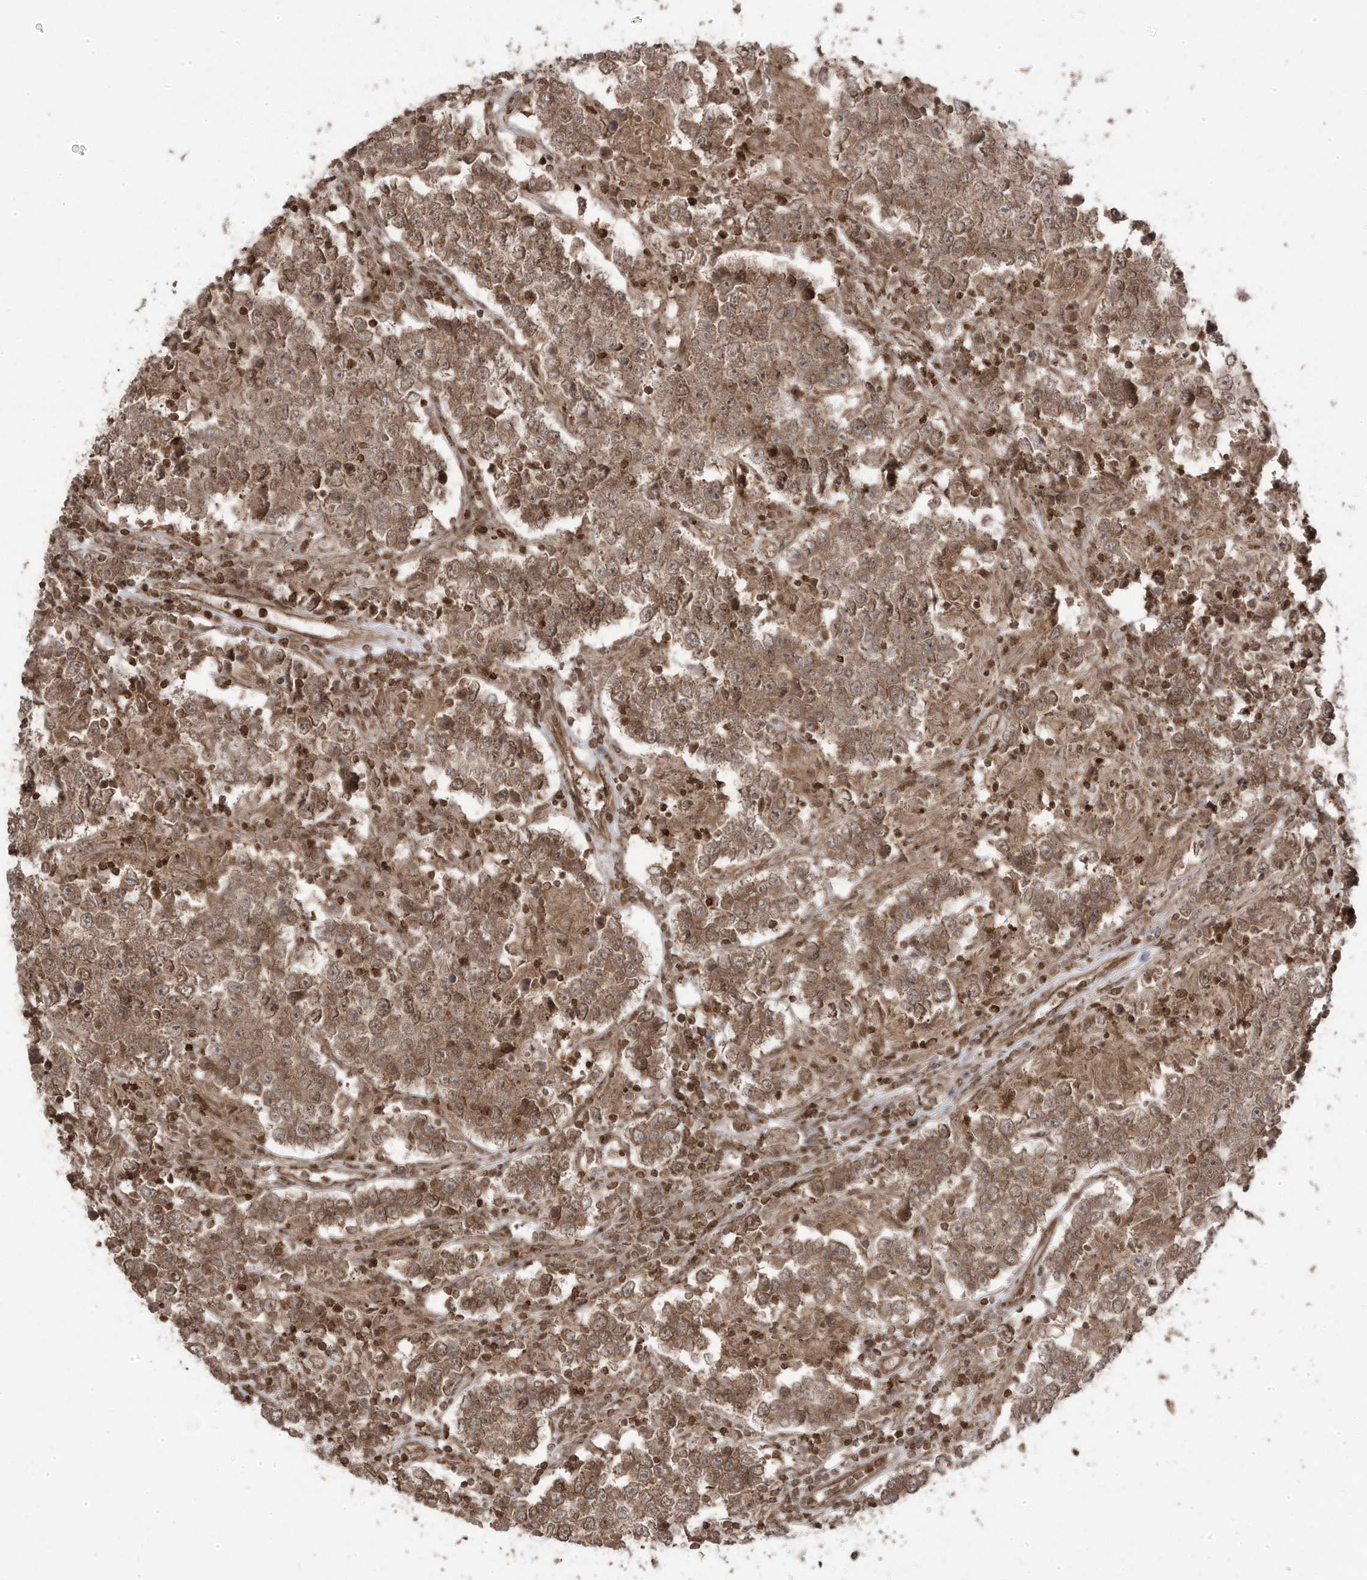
{"staining": {"intensity": "moderate", "quantity": ">75%", "location": "cytoplasmic/membranous"}, "tissue": "testis cancer", "cell_type": "Tumor cells", "image_type": "cancer", "snomed": [{"axis": "morphology", "description": "Normal tissue, NOS"}, {"axis": "morphology", "description": "Urothelial carcinoma, High grade"}, {"axis": "morphology", "description": "Seminoma, NOS"}, {"axis": "morphology", "description": "Carcinoma, Embryonal, NOS"}, {"axis": "topography", "description": "Urinary bladder"}, {"axis": "topography", "description": "Testis"}], "caption": "An IHC image of tumor tissue is shown. Protein staining in brown labels moderate cytoplasmic/membranous positivity in testis embryonal carcinoma within tumor cells.", "gene": "ASAP1", "patient": {"sex": "male", "age": 41}}